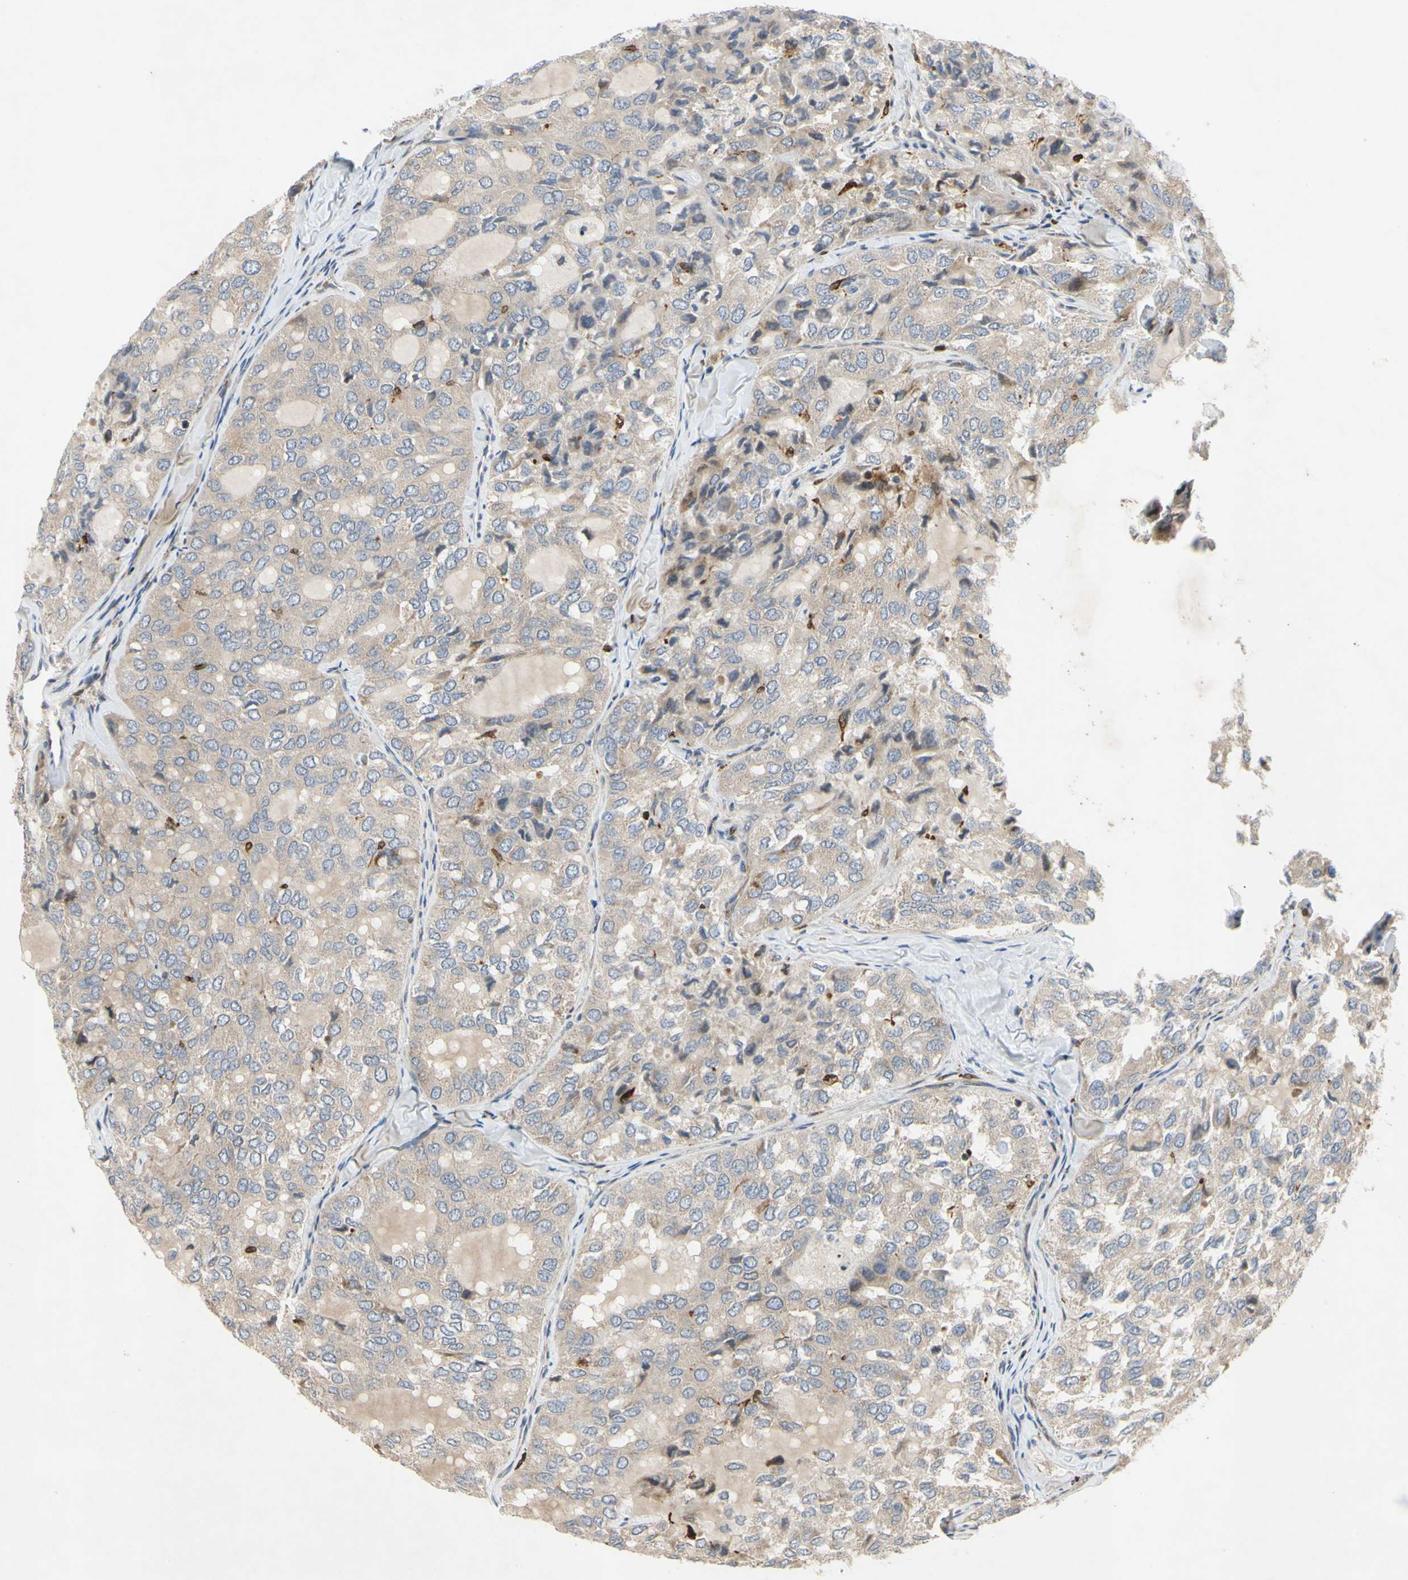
{"staining": {"intensity": "weak", "quantity": ">75%", "location": "cytoplasmic/membranous"}, "tissue": "thyroid cancer", "cell_type": "Tumor cells", "image_type": "cancer", "snomed": [{"axis": "morphology", "description": "Follicular adenoma carcinoma, NOS"}, {"axis": "topography", "description": "Thyroid gland"}], "caption": "Tumor cells show low levels of weak cytoplasmic/membranous expression in approximately >75% of cells in human thyroid cancer (follicular adenoma carcinoma). The staining is performed using DAB brown chromogen to label protein expression. The nuclei are counter-stained blue using hematoxylin.", "gene": "PLXNA2", "patient": {"sex": "male", "age": 75}}